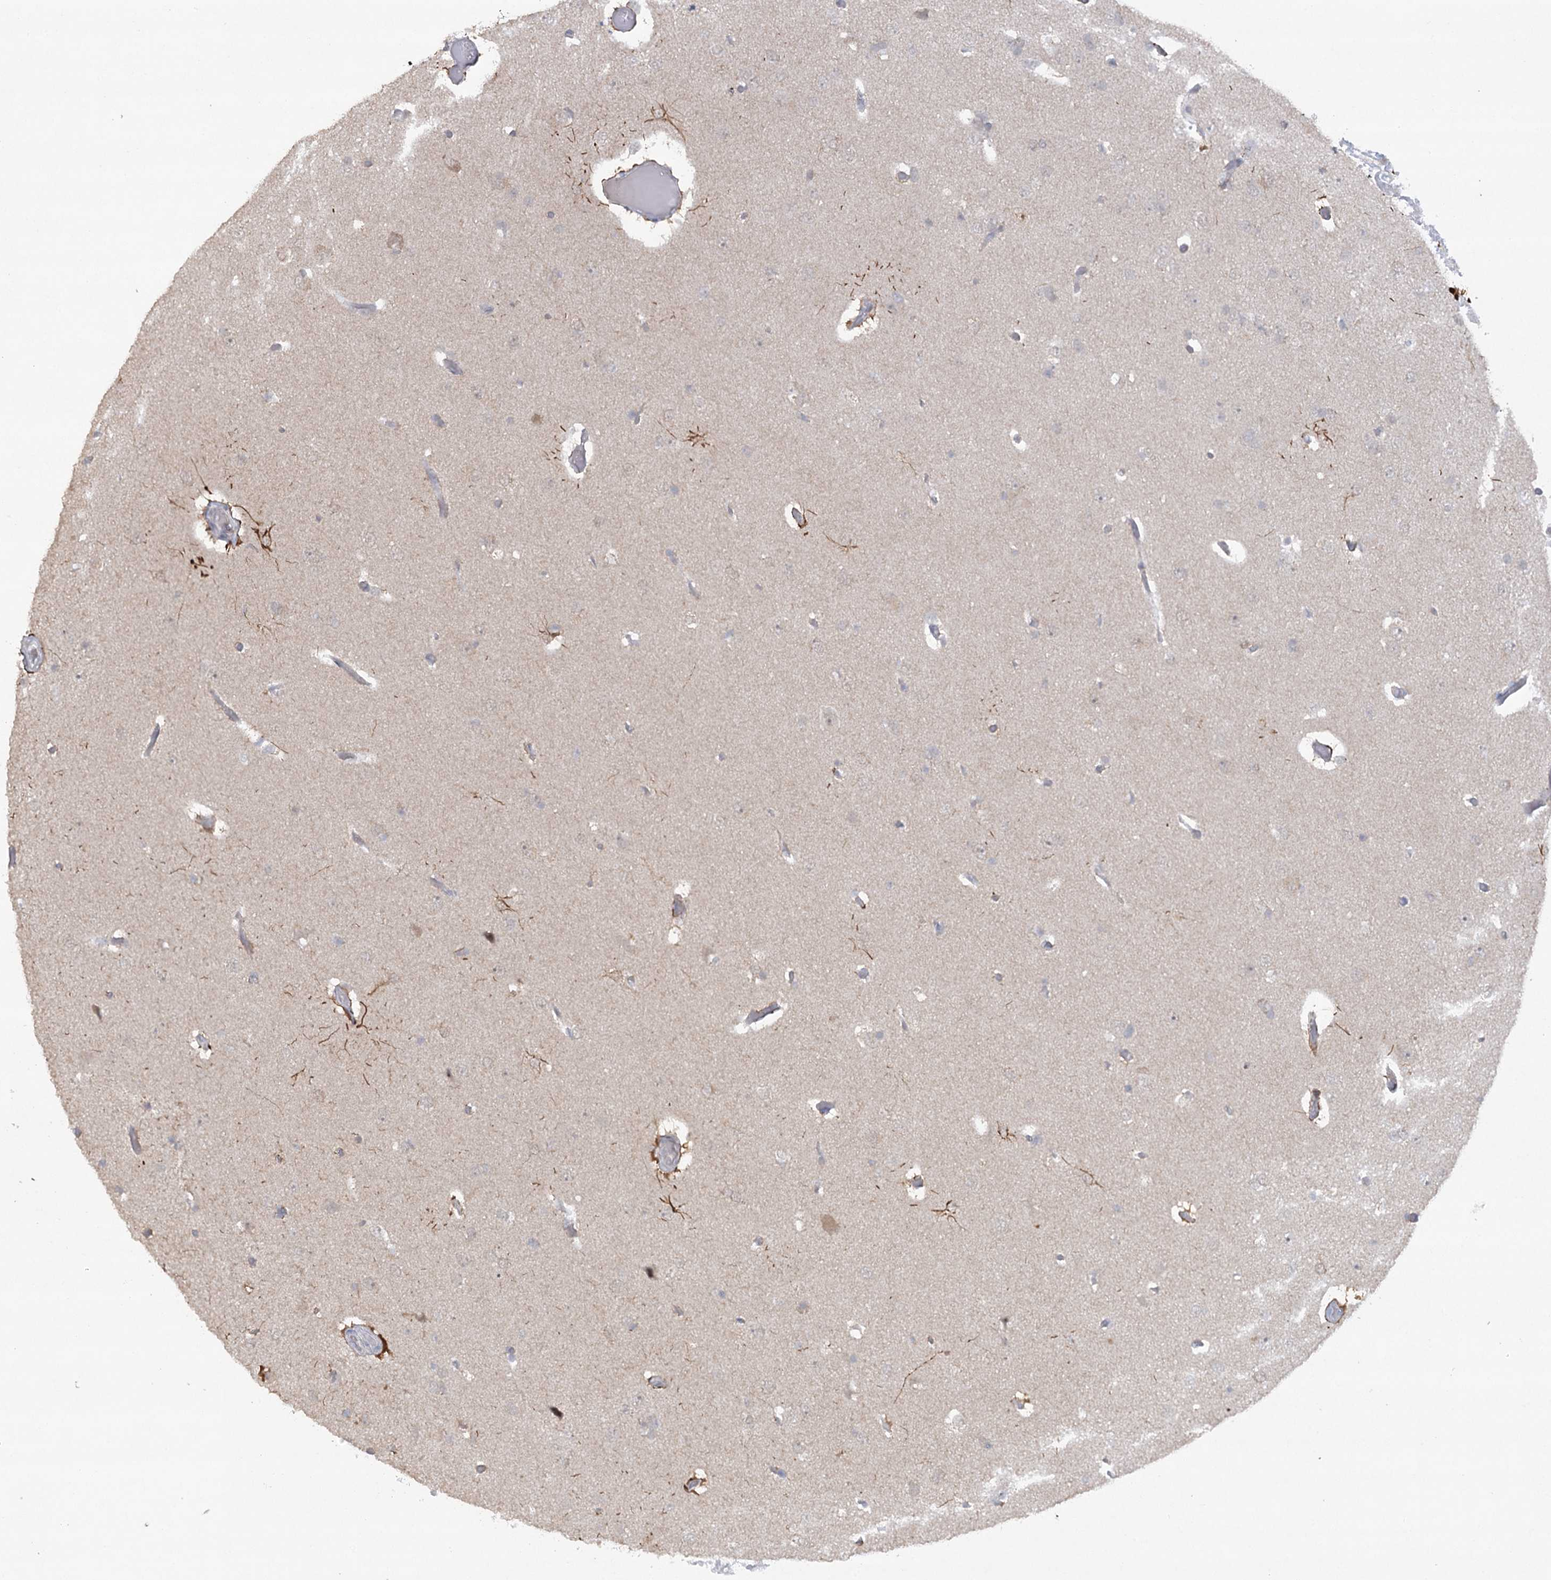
{"staining": {"intensity": "negative", "quantity": "none", "location": "none"}, "tissue": "glioma", "cell_type": "Tumor cells", "image_type": "cancer", "snomed": [{"axis": "morphology", "description": "Glioma, malignant, High grade"}, {"axis": "topography", "description": "Brain"}], "caption": "The immunohistochemistry photomicrograph has no significant staining in tumor cells of glioma tissue.", "gene": "TRAF3IP1", "patient": {"sex": "female", "age": 59}}